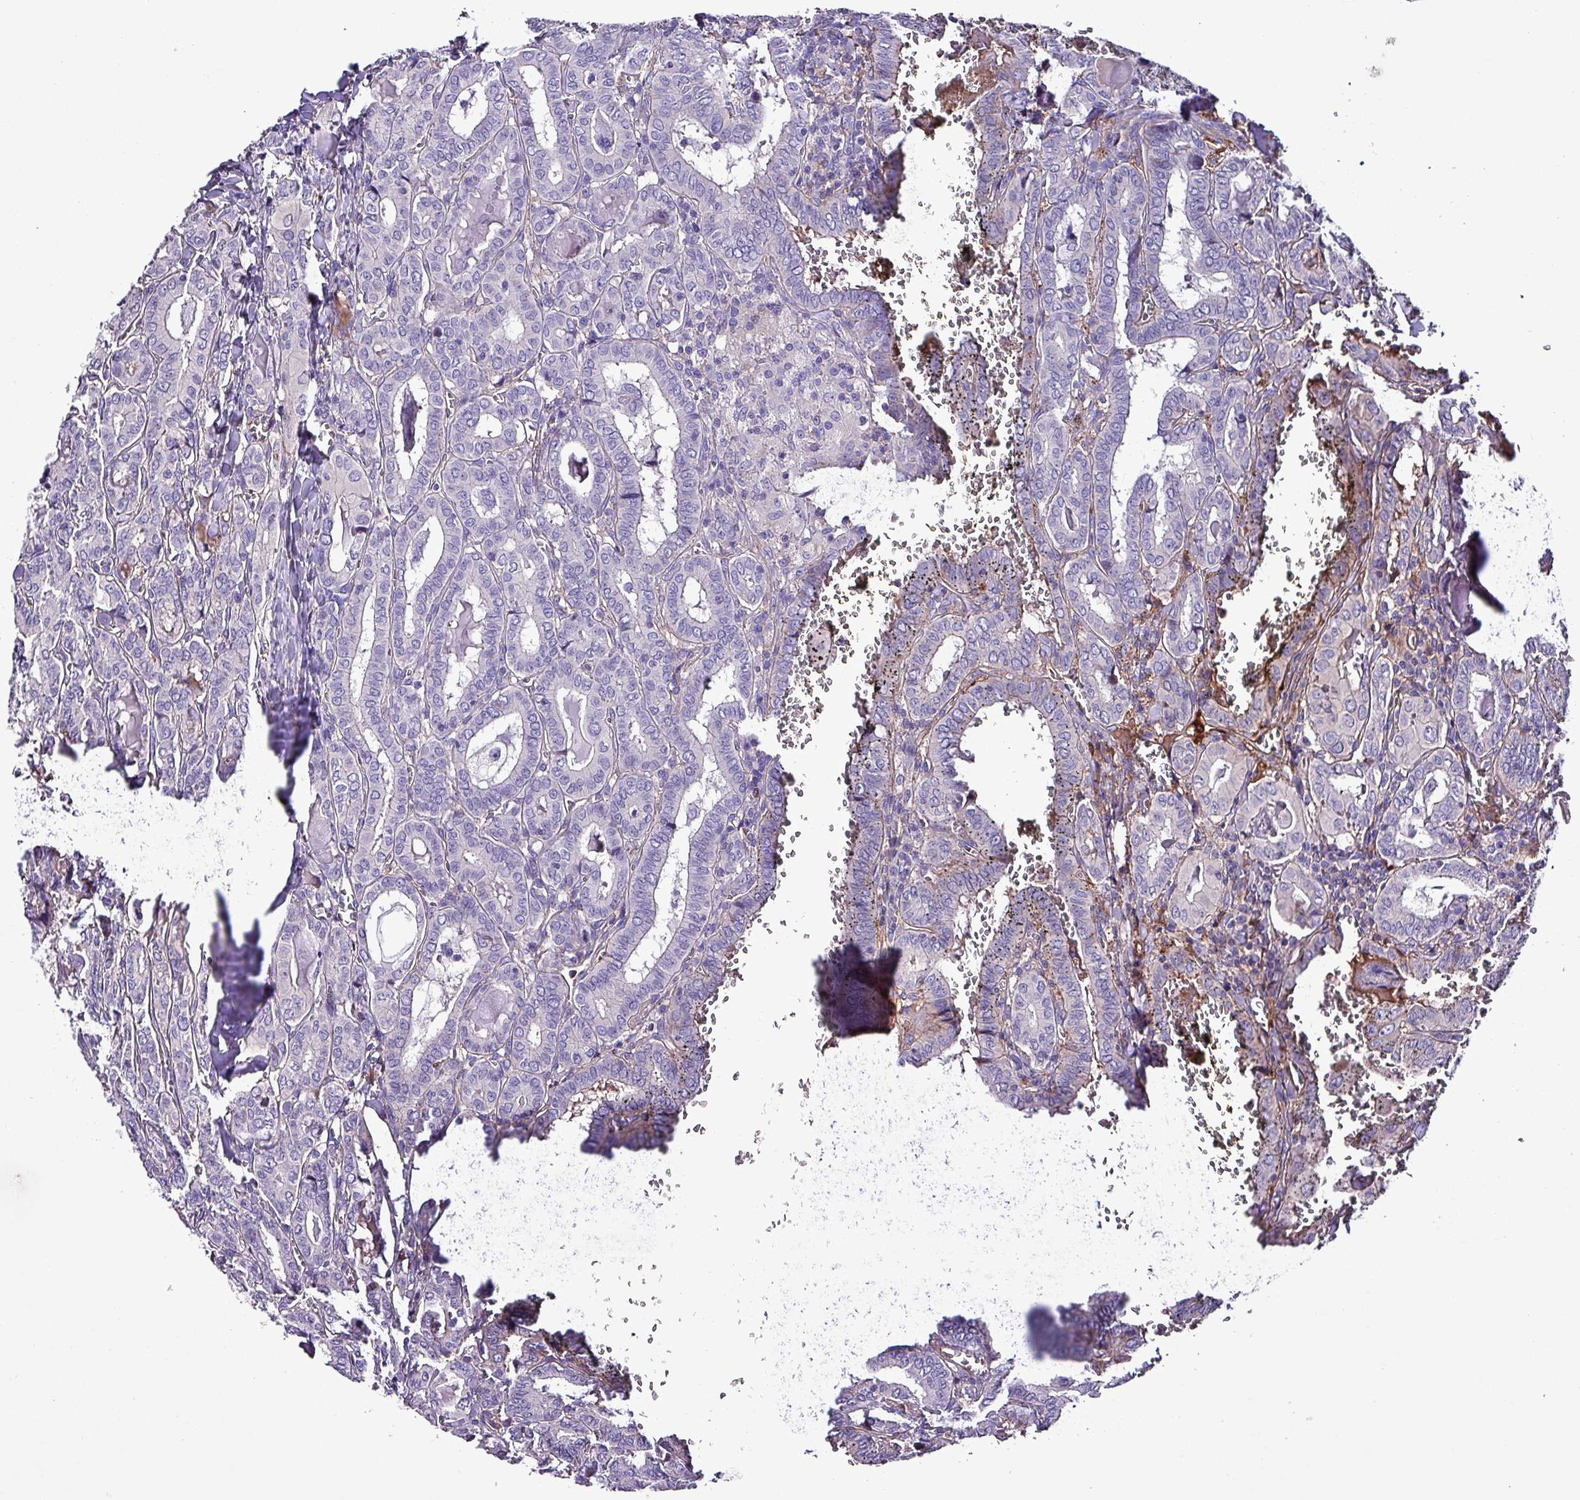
{"staining": {"intensity": "weak", "quantity": "<25%", "location": "cytoplasmic/membranous"}, "tissue": "thyroid cancer", "cell_type": "Tumor cells", "image_type": "cancer", "snomed": [{"axis": "morphology", "description": "Papillary adenocarcinoma, NOS"}, {"axis": "topography", "description": "Thyroid gland"}], "caption": "This is an immunohistochemistry histopathology image of thyroid cancer. There is no expression in tumor cells.", "gene": "HP", "patient": {"sex": "female", "age": 72}}